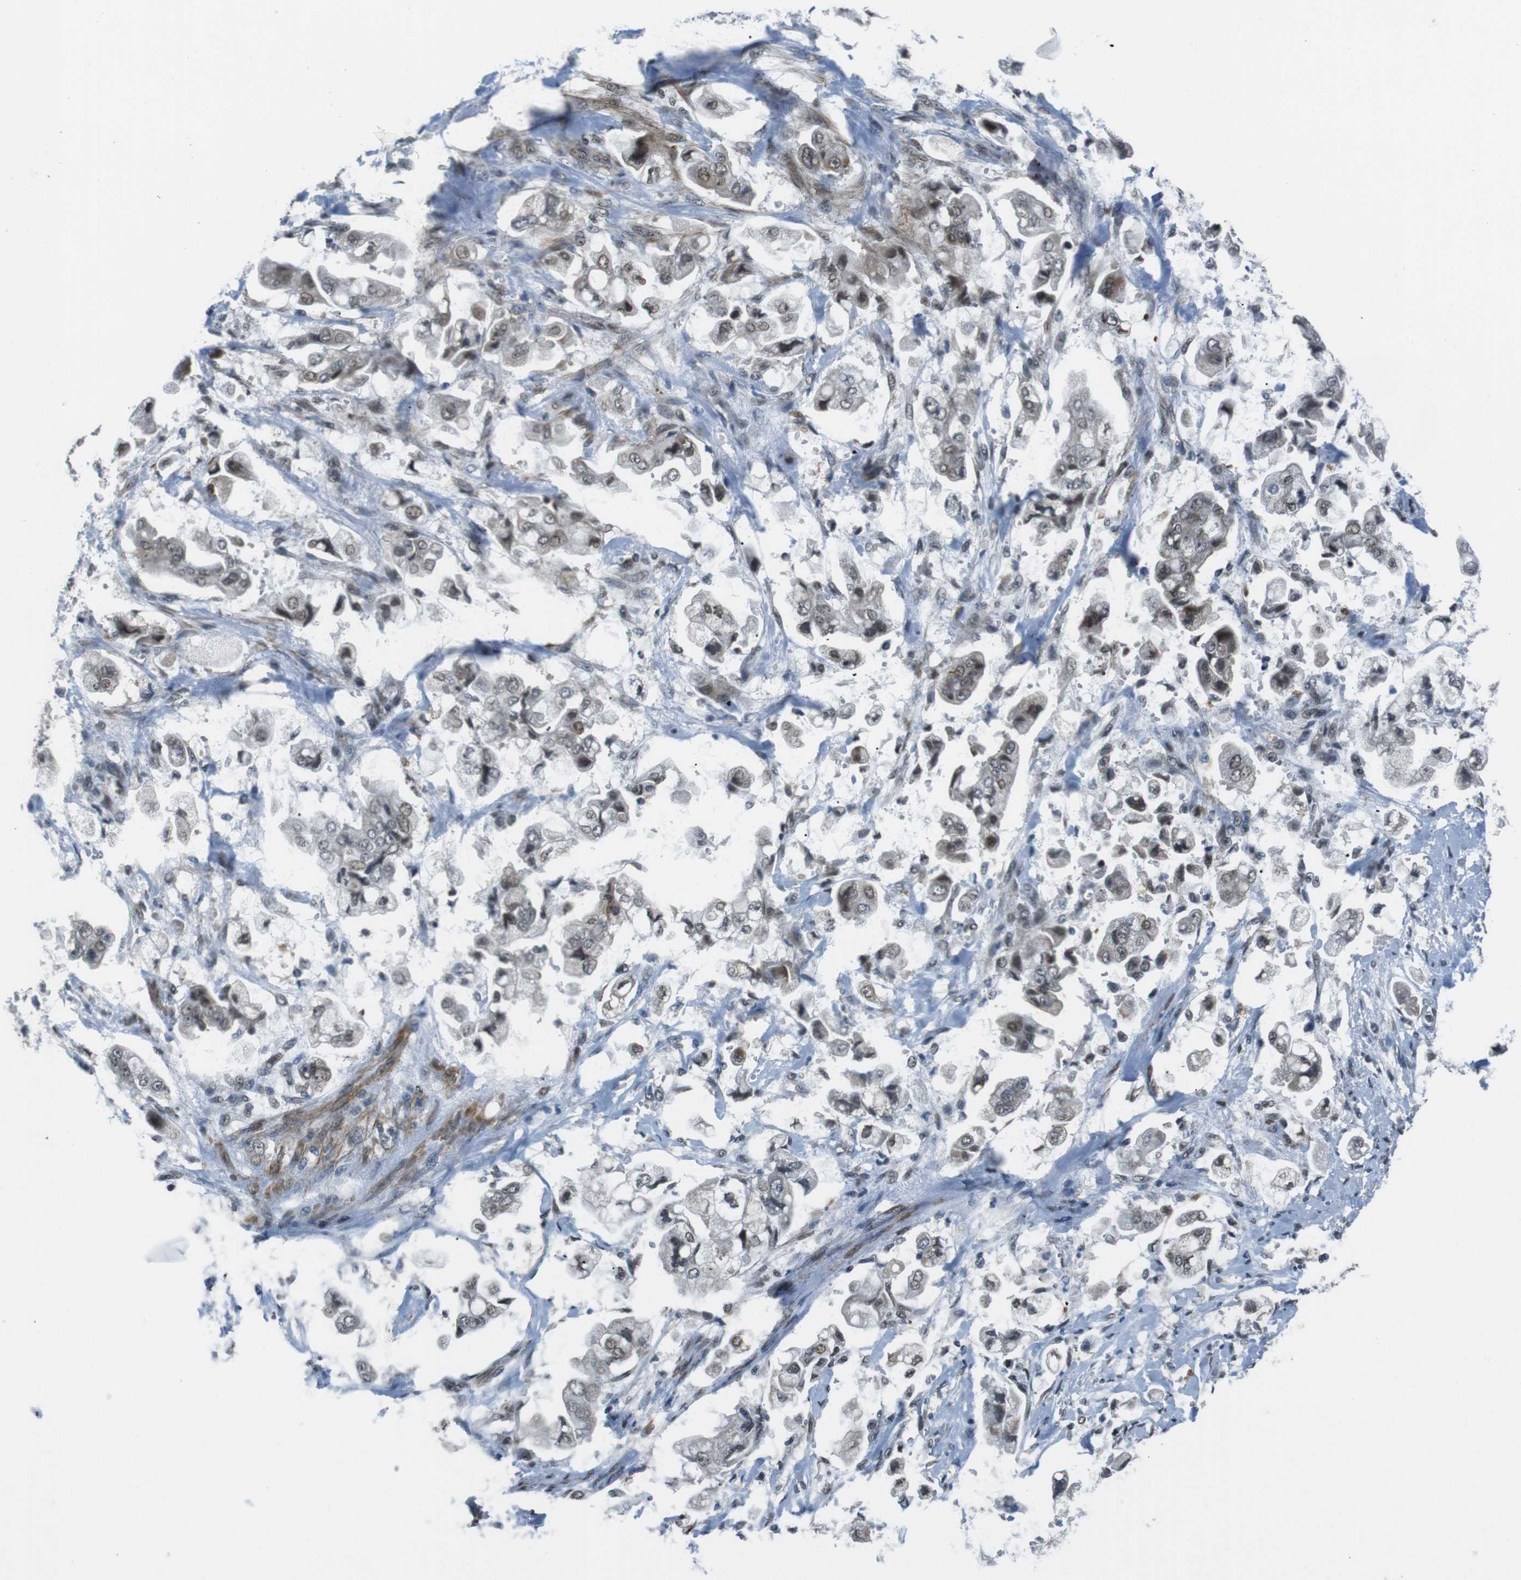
{"staining": {"intensity": "weak", "quantity": "25%-75%", "location": "nuclear"}, "tissue": "stomach cancer", "cell_type": "Tumor cells", "image_type": "cancer", "snomed": [{"axis": "morphology", "description": "Adenocarcinoma, NOS"}, {"axis": "topography", "description": "Stomach"}], "caption": "The photomicrograph displays a brown stain indicating the presence of a protein in the nuclear of tumor cells in stomach cancer (adenocarcinoma).", "gene": "USP7", "patient": {"sex": "male", "age": 62}}